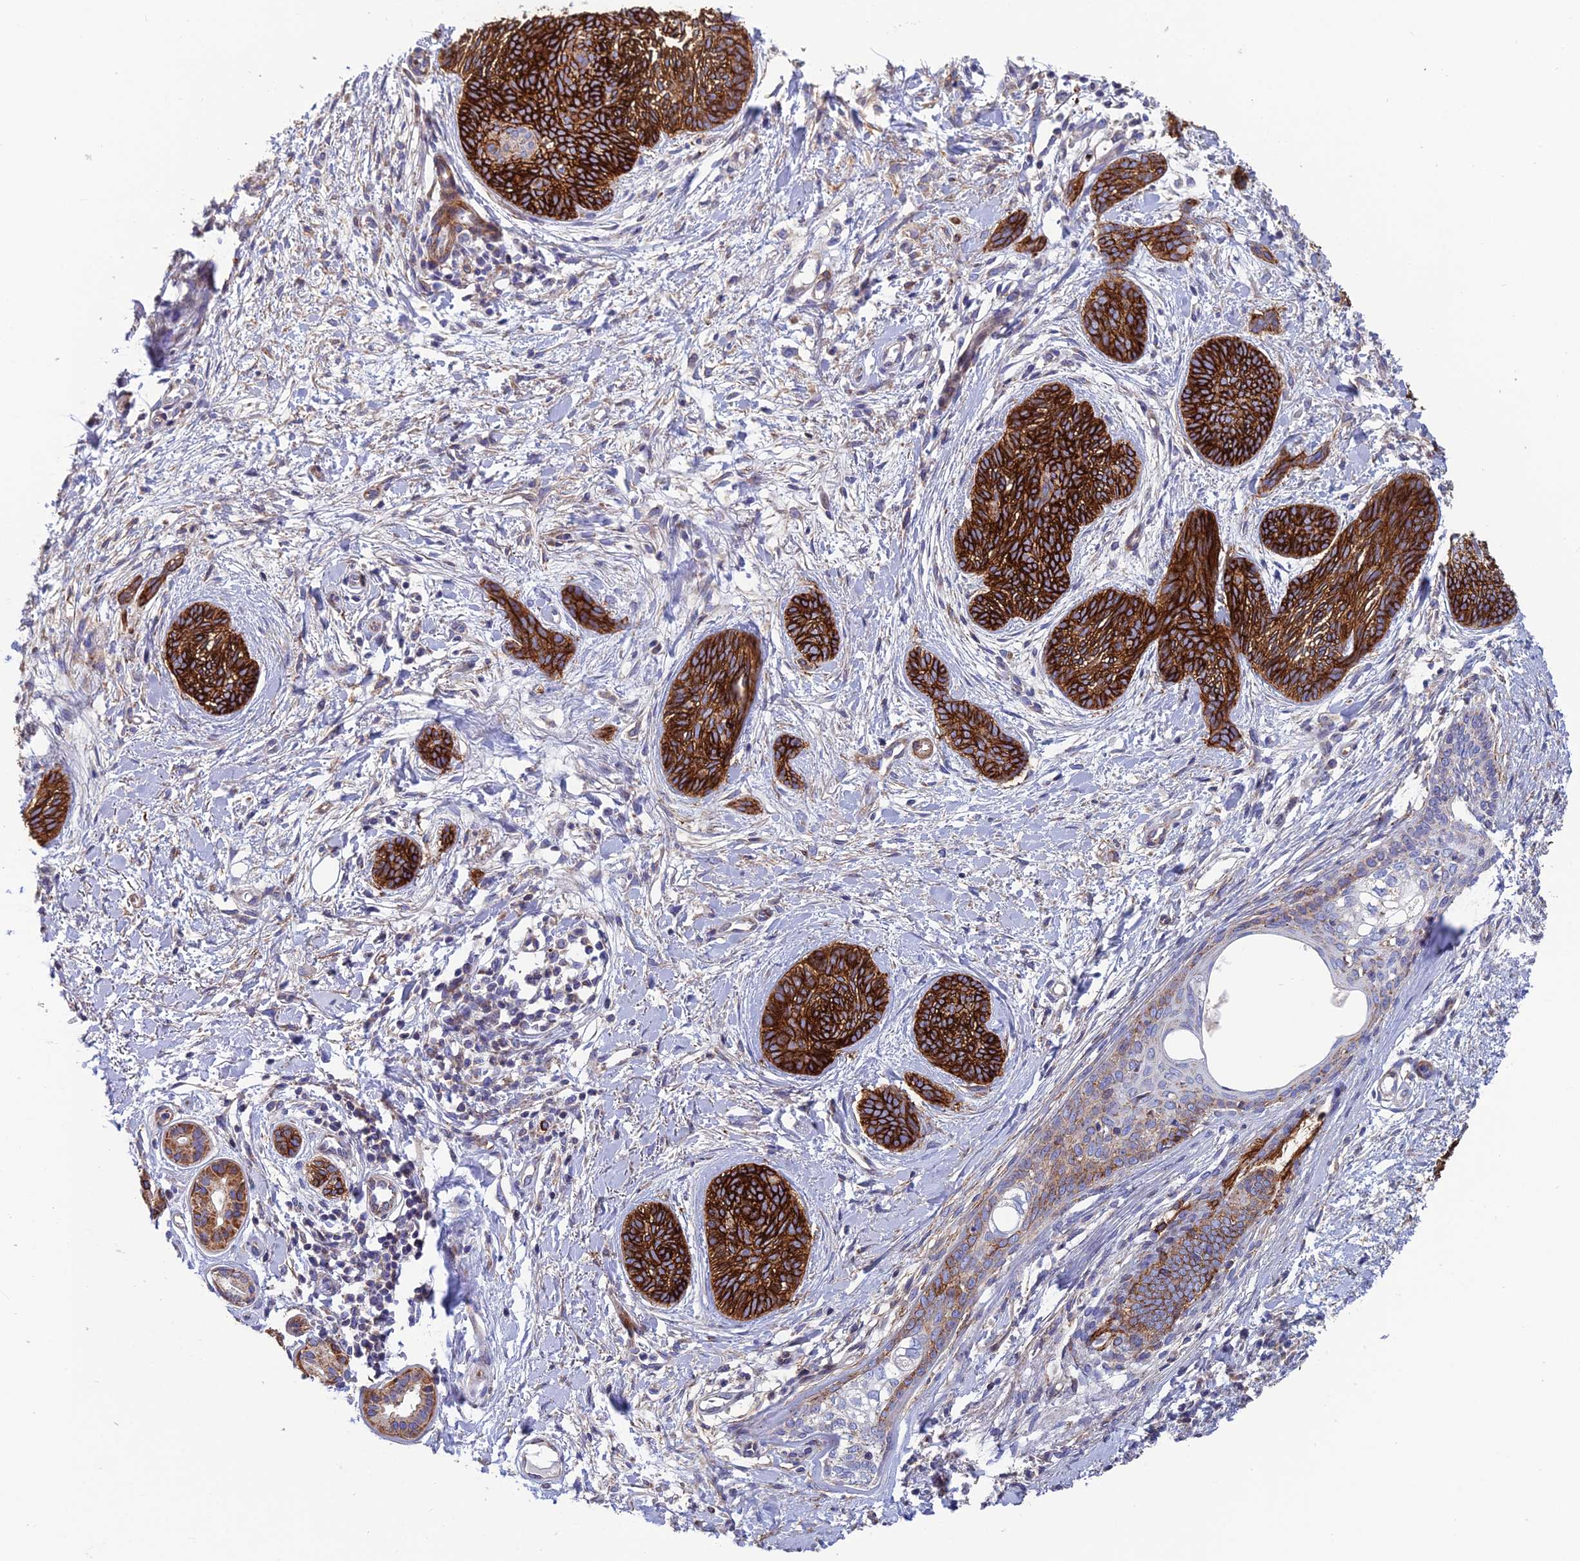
{"staining": {"intensity": "strong", "quantity": ">75%", "location": "cytoplasmic/membranous"}, "tissue": "skin cancer", "cell_type": "Tumor cells", "image_type": "cancer", "snomed": [{"axis": "morphology", "description": "Basal cell carcinoma"}, {"axis": "topography", "description": "Skin"}], "caption": "Immunohistochemical staining of human basal cell carcinoma (skin) shows strong cytoplasmic/membranous protein staining in about >75% of tumor cells.", "gene": "CSPG4", "patient": {"sex": "female", "age": 81}}